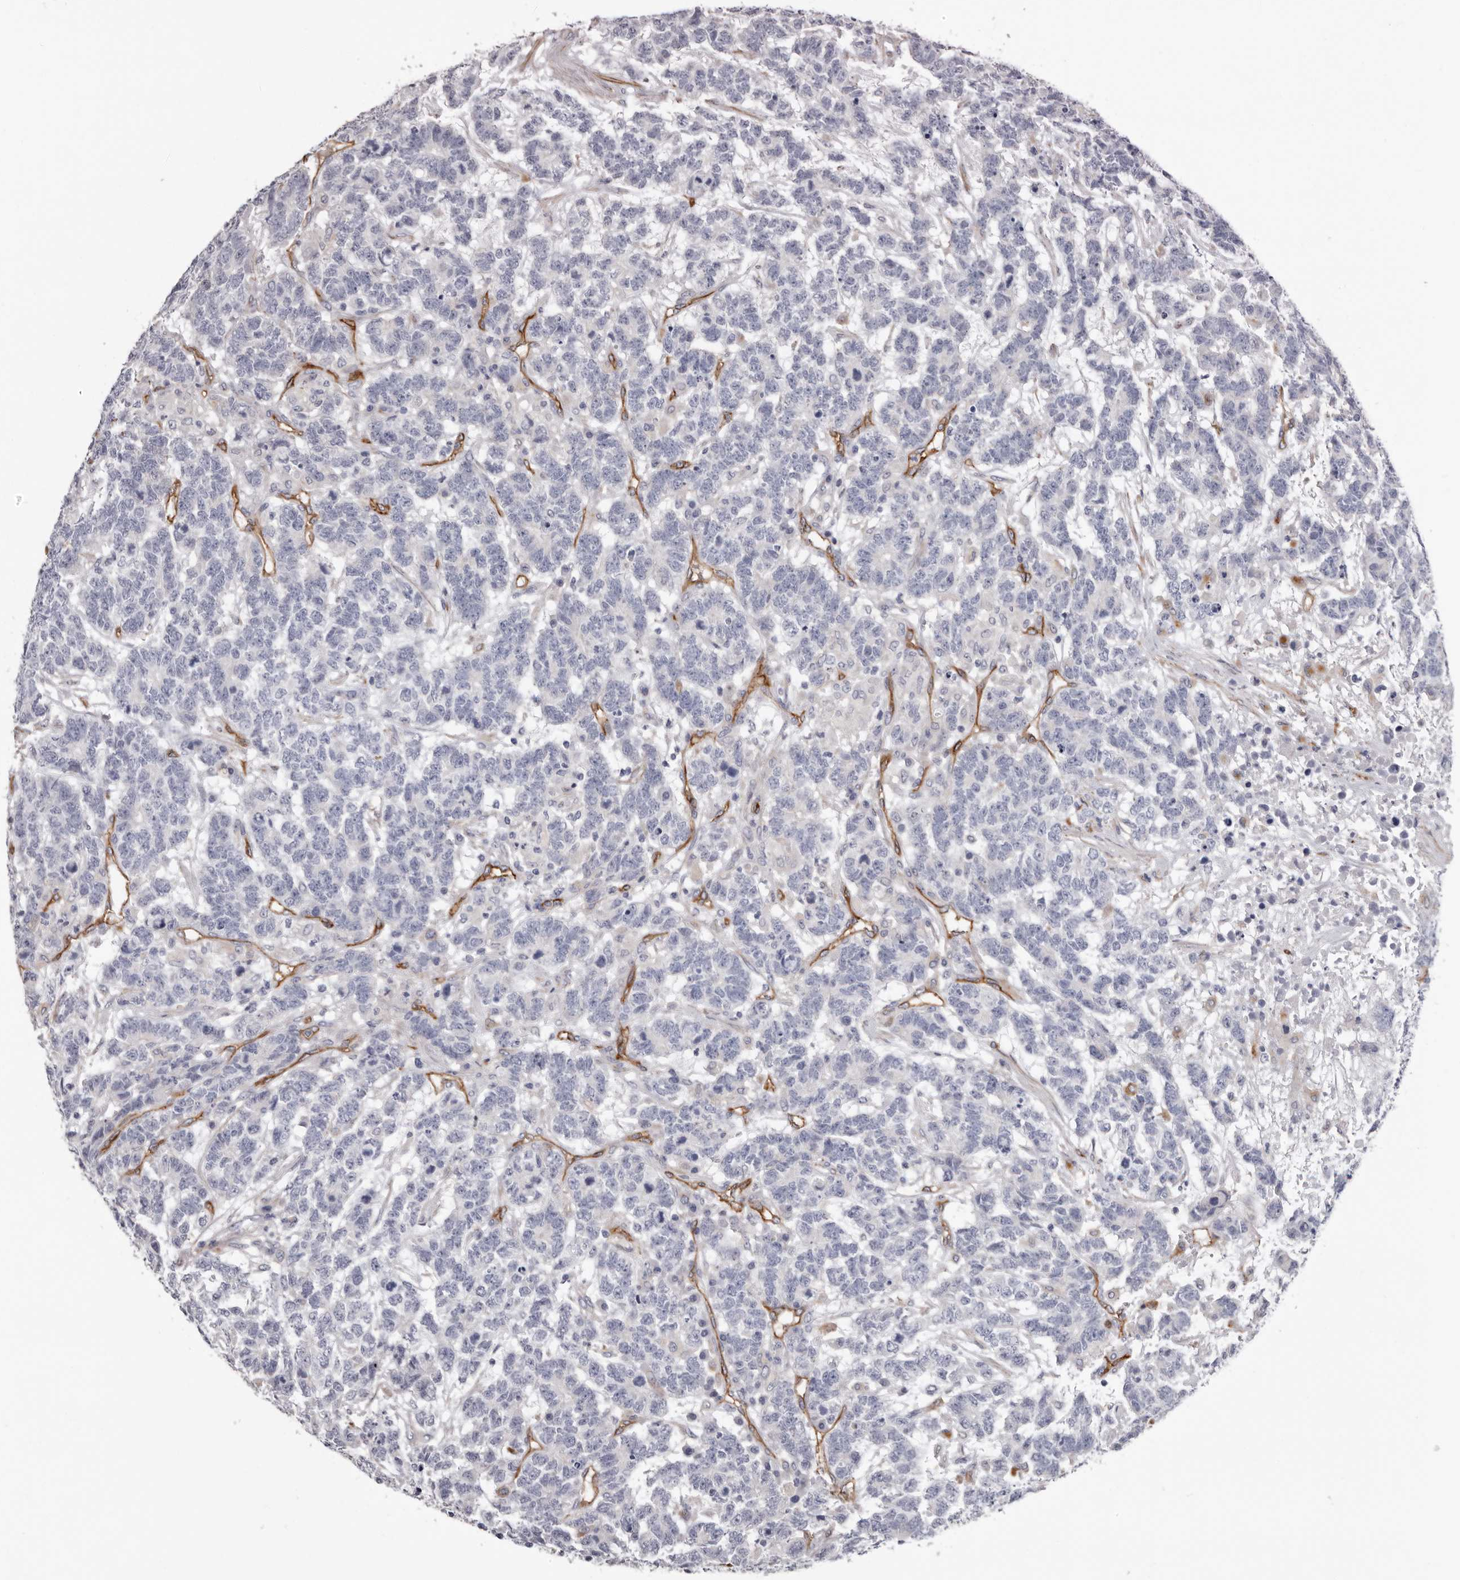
{"staining": {"intensity": "negative", "quantity": "none", "location": "none"}, "tissue": "testis cancer", "cell_type": "Tumor cells", "image_type": "cancer", "snomed": [{"axis": "morphology", "description": "Carcinoma, Embryonal, NOS"}, {"axis": "topography", "description": "Testis"}], "caption": "DAB immunohistochemical staining of testis embryonal carcinoma exhibits no significant expression in tumor cells. The staining was performed using DAB to visualize the protein expression in brown, while the nuclei were stained in blue with hematoxylin (Magnification: 20x).", "gene": "ADGRL4", "patient": {"sex": "male", "age": 26}}